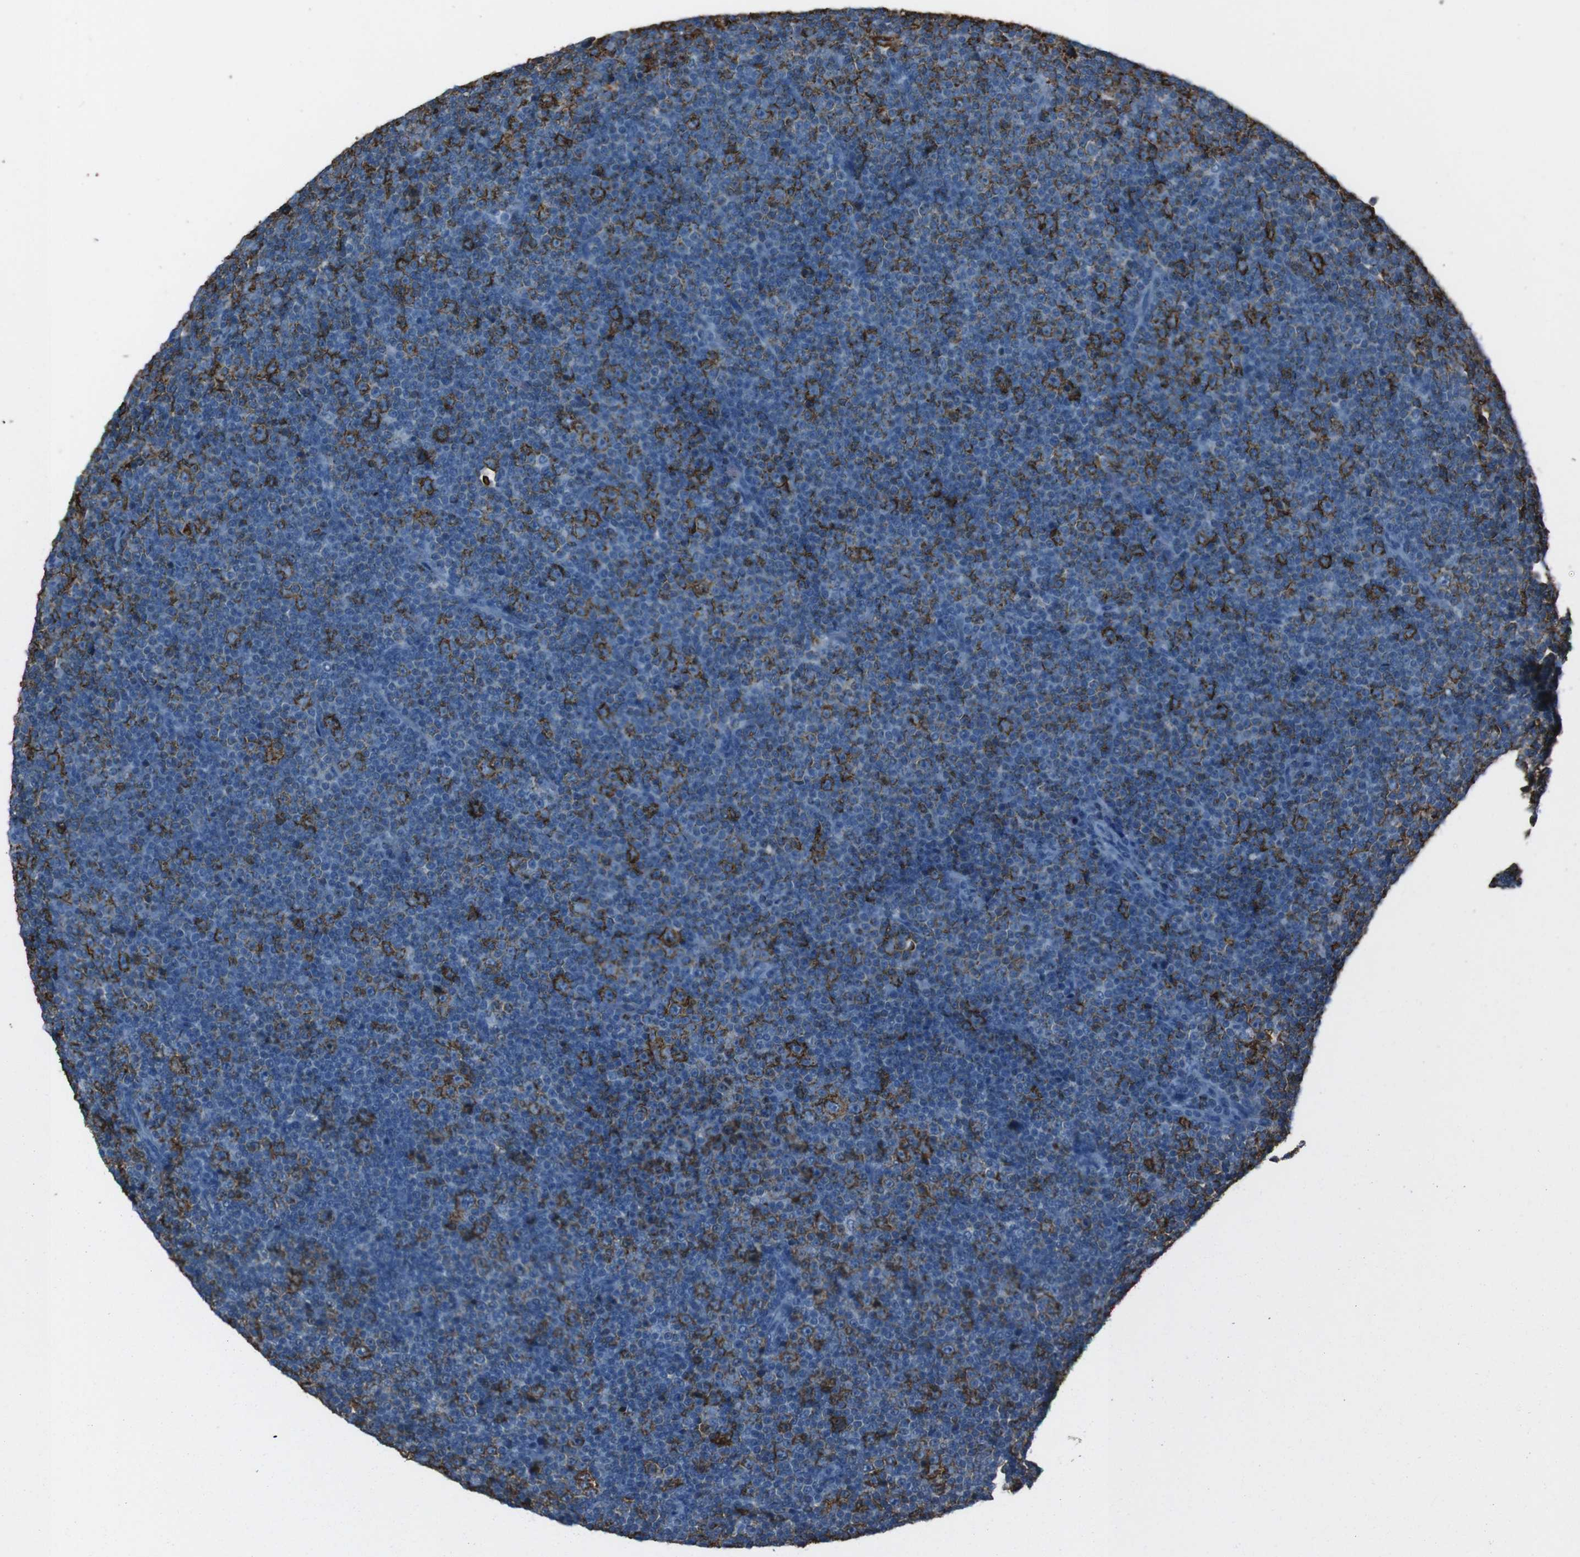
{"staining": {"intensity": "strong", "quantity": "25%-75%", "location": "cytoplasmic/membranous"}, "tissue": "lymphoma", "cell_type": "Tumor cells", "image_type": "cancer", "snomed": [{"axis": "morphology", "description": "Malignant lymphoma, non-Hodgkin's type, Low grade"}, {"axis": "topography", "description": "Lymph node"}], "caption": "This image exhibits lymphoma stained with immunohistochemistry (IHC) to label a protein in brown. The cytoplasmic/membranous of tumor cells show strong positivity for the protein. Nuclei are counter-stained blue.", "gene": "ST6GAL1", "patient": {"sex": "female", "age": 67}}